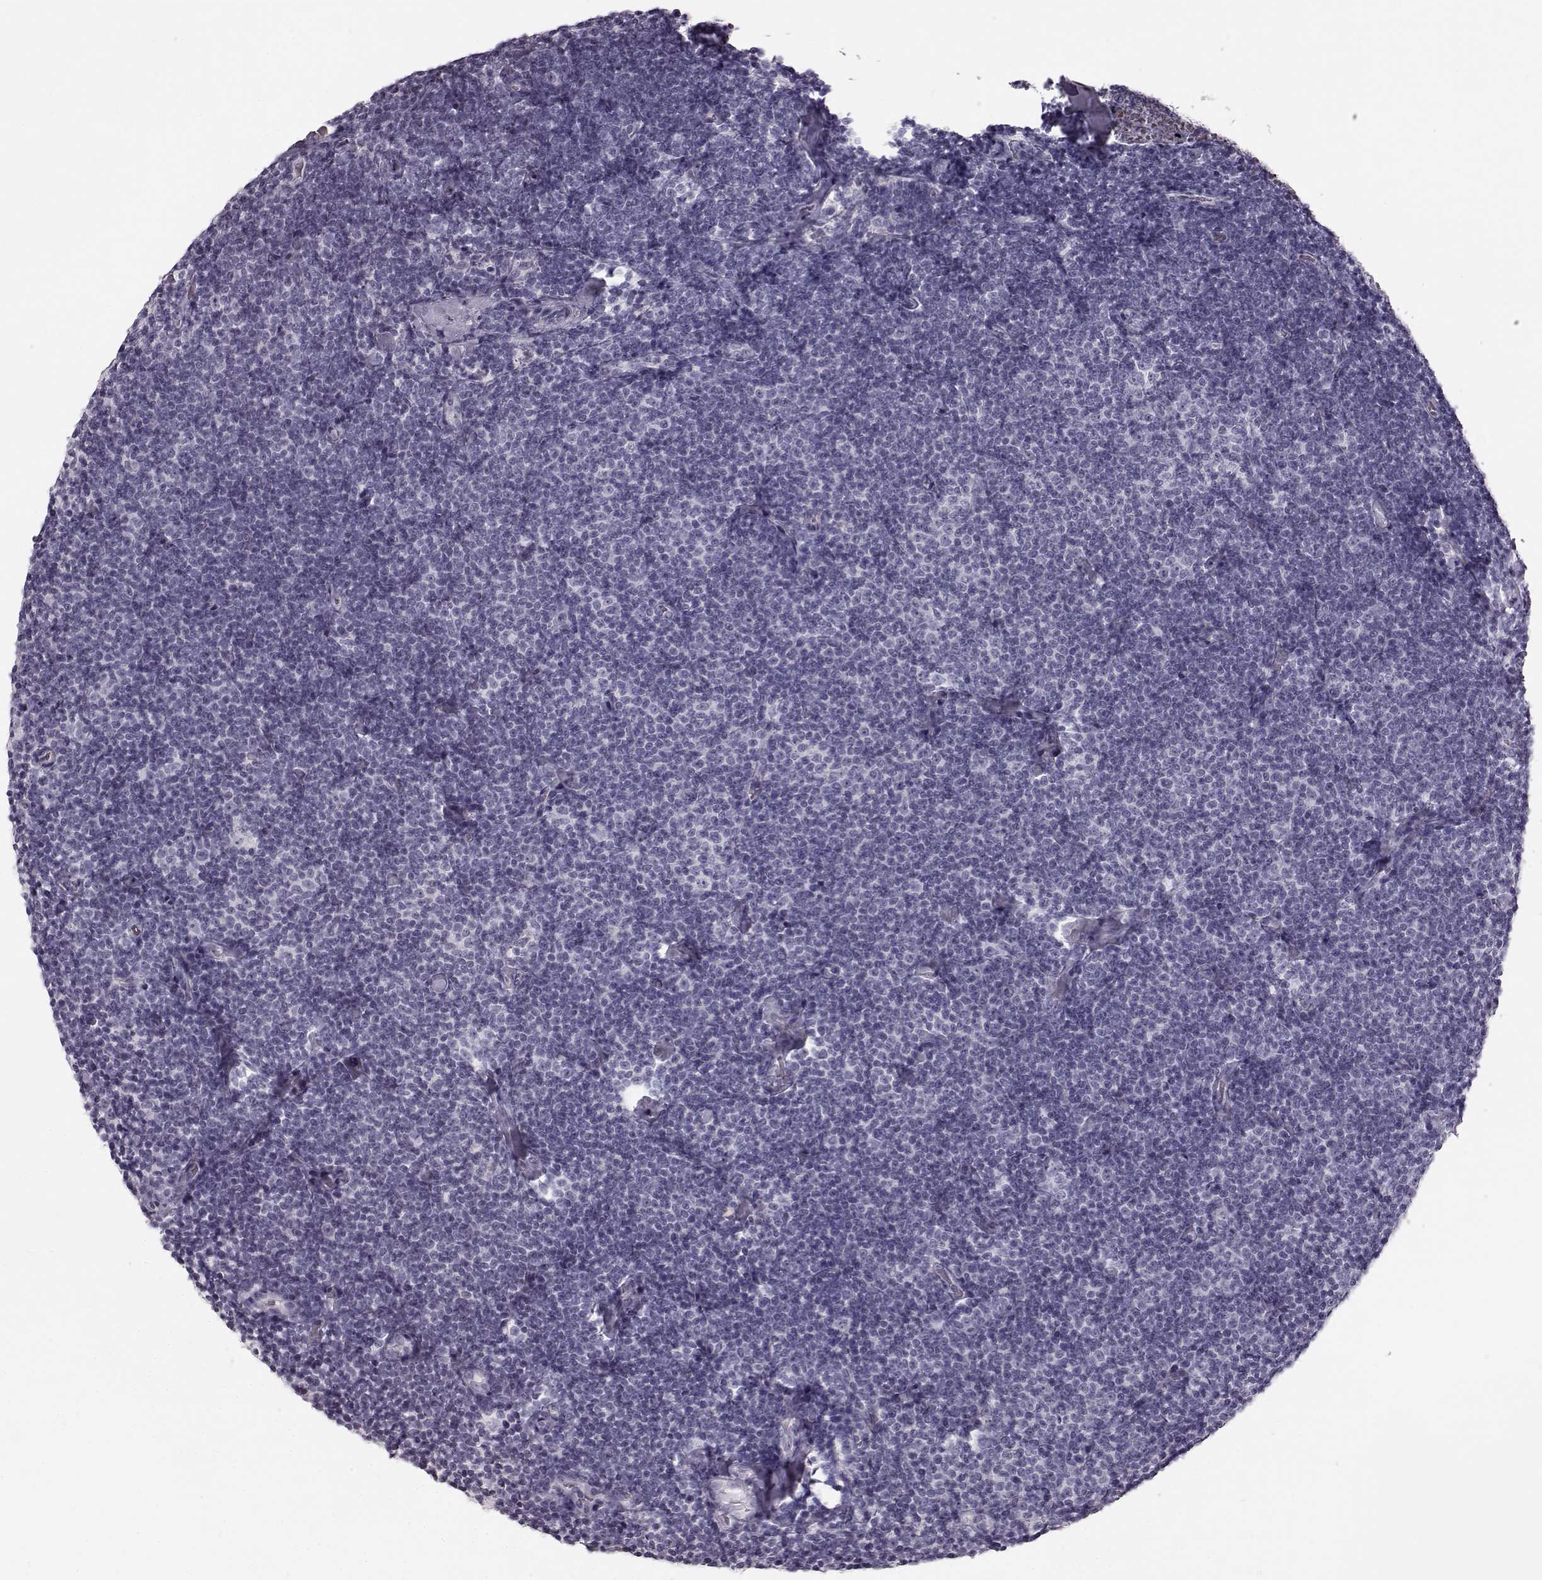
{"staining": {"intensity": "negative", "quantity": "none", "location": "none"}, "tissue": "lymphoma", "cell_type": "Tumor cells", "image_type": "cancer", "snomed": [{"axis": "morphology", "description": "Malignant lymphoma, non-Hodgkin's type, Low grade"}, {"axis": "topography", "description": "Lymph node"}], "caption": "Immunohistochemistry of lymphoma shows no expression in tumor cells.", "gene": "ZNF433", "patient": {"sex": "male", "age": 81}}